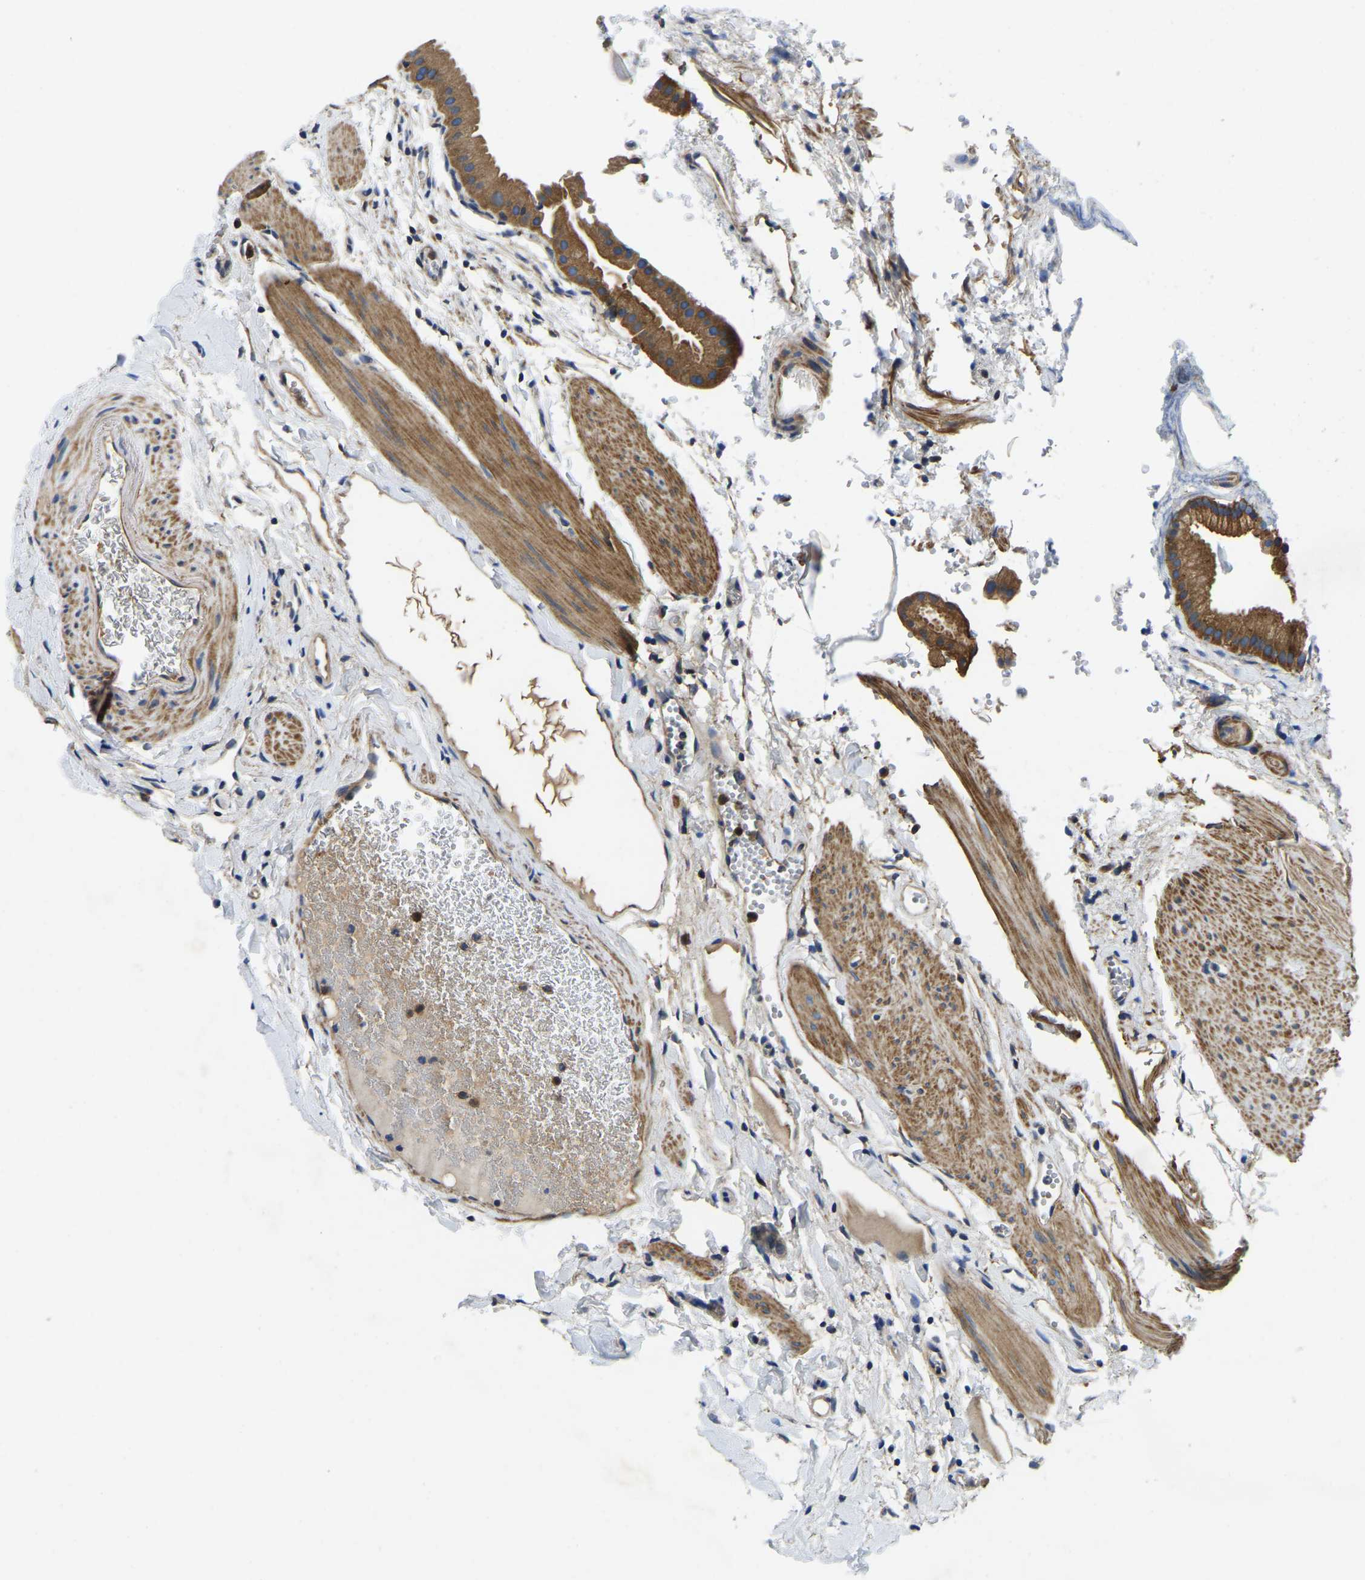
{"staining": {"intensity": "moderate", "quantity": ">75%", "location": "cytoplasmic/membranous"}, "tissue": "gallbladder", "cell_type": "Glandular cells", "image_type": "normal", "snomed": [{"axis": "morphology", "description": "Normal tissue, NOS"}, {"axis": "topography", "description": "Gallbladder"}], "caption": "Immunohistochemistry (IHC) of normal gallbladder reveals medium levels of moderate cytoplasmic/membranous positivity in approximately >75% of glandular cells. (DAB = brown stain, brightfield microscopy at high magnification).", "gene": "STAT2", "patient": {"sex": "female", "age": 64}}